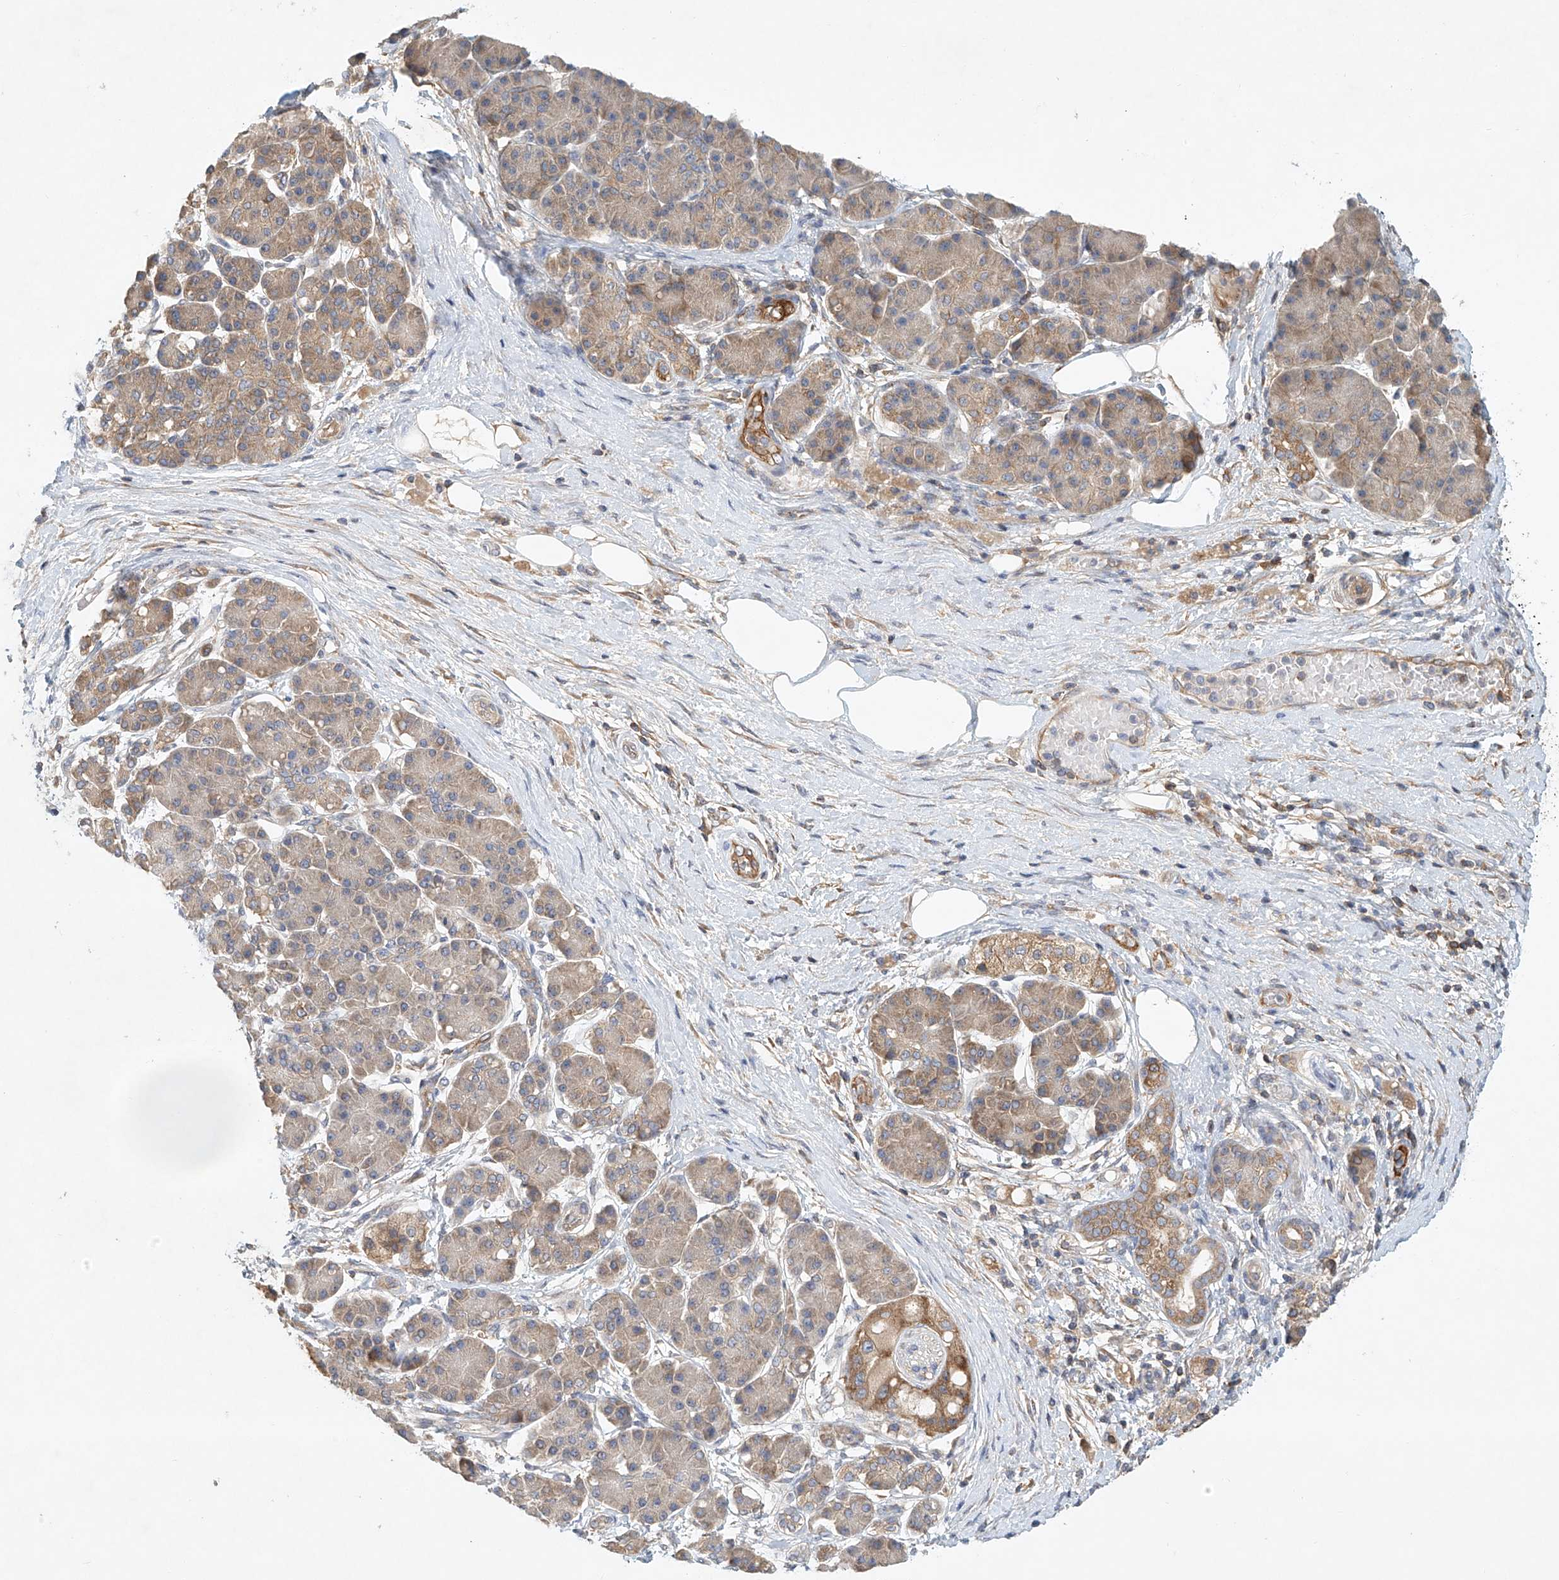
{"staining": {"intensity": "moderate", "quantity": "<25%", "location": "cytoplasmic/membranous"}, "tissue": "pancreatic cancer", "cell_type": "Tumor cells", "image_type": "cancer", "snomed": [{"axis": "morphology", "description": "Normal tissue, NOS"}, {"axis": "morphology", "description": "Adenocarcinoma, NOS"}, {"axis": "topography", "description": "Pancreas"}], "caption": "Tumor cells exhibit low levels of moderate cytoplasmic/membranous positivity in about <25% of cells in human pancreatic adenocarcinoma.", "gene": "CARMIL1", "patient": {"sex": "female", "age": 68}}